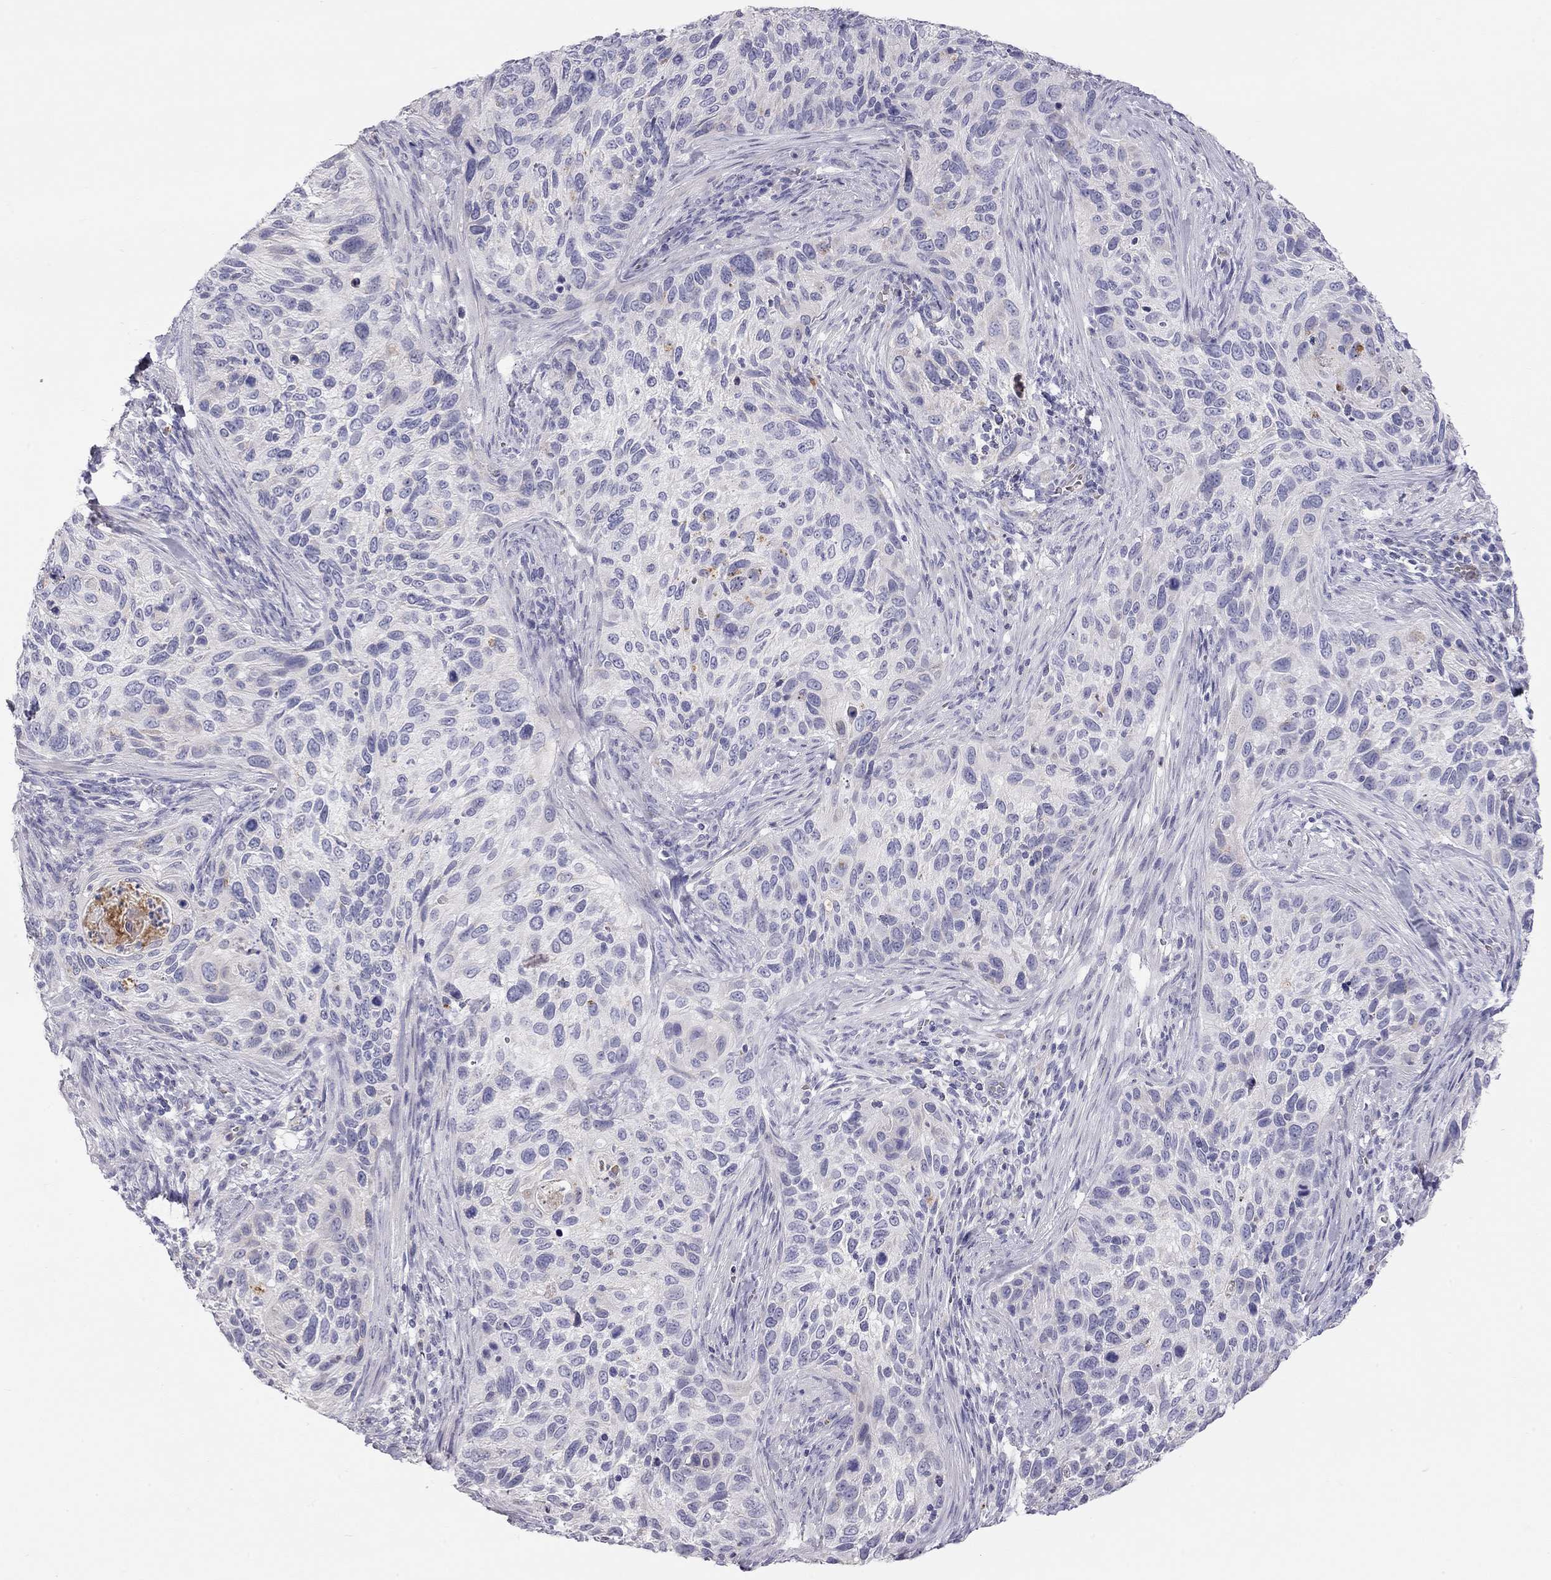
{"staining": {"intensity": "negative", "quantity": "none", "location": "none"}, "tissue": "cervical cancer", "cell_type": "Tumor cells", "image_type": "cancer", "snomed": [{"axis": "morphology", "description": "Squamous cell carcinoma, NOS"}, {"axis": "topography", "description": "Cervix"}], "caption": "A photomicrograph of human cervical cancer (squamous cell carcinoma) is negative for staining in tumor cells. Brightfield microscopy of immunohistochemistry (IHC) stained with DAB (brown) and hematoxylin (blue), captured at high magnification.", "gene": "TDRD6", "patient": {"sex": "female", "age": 70}}